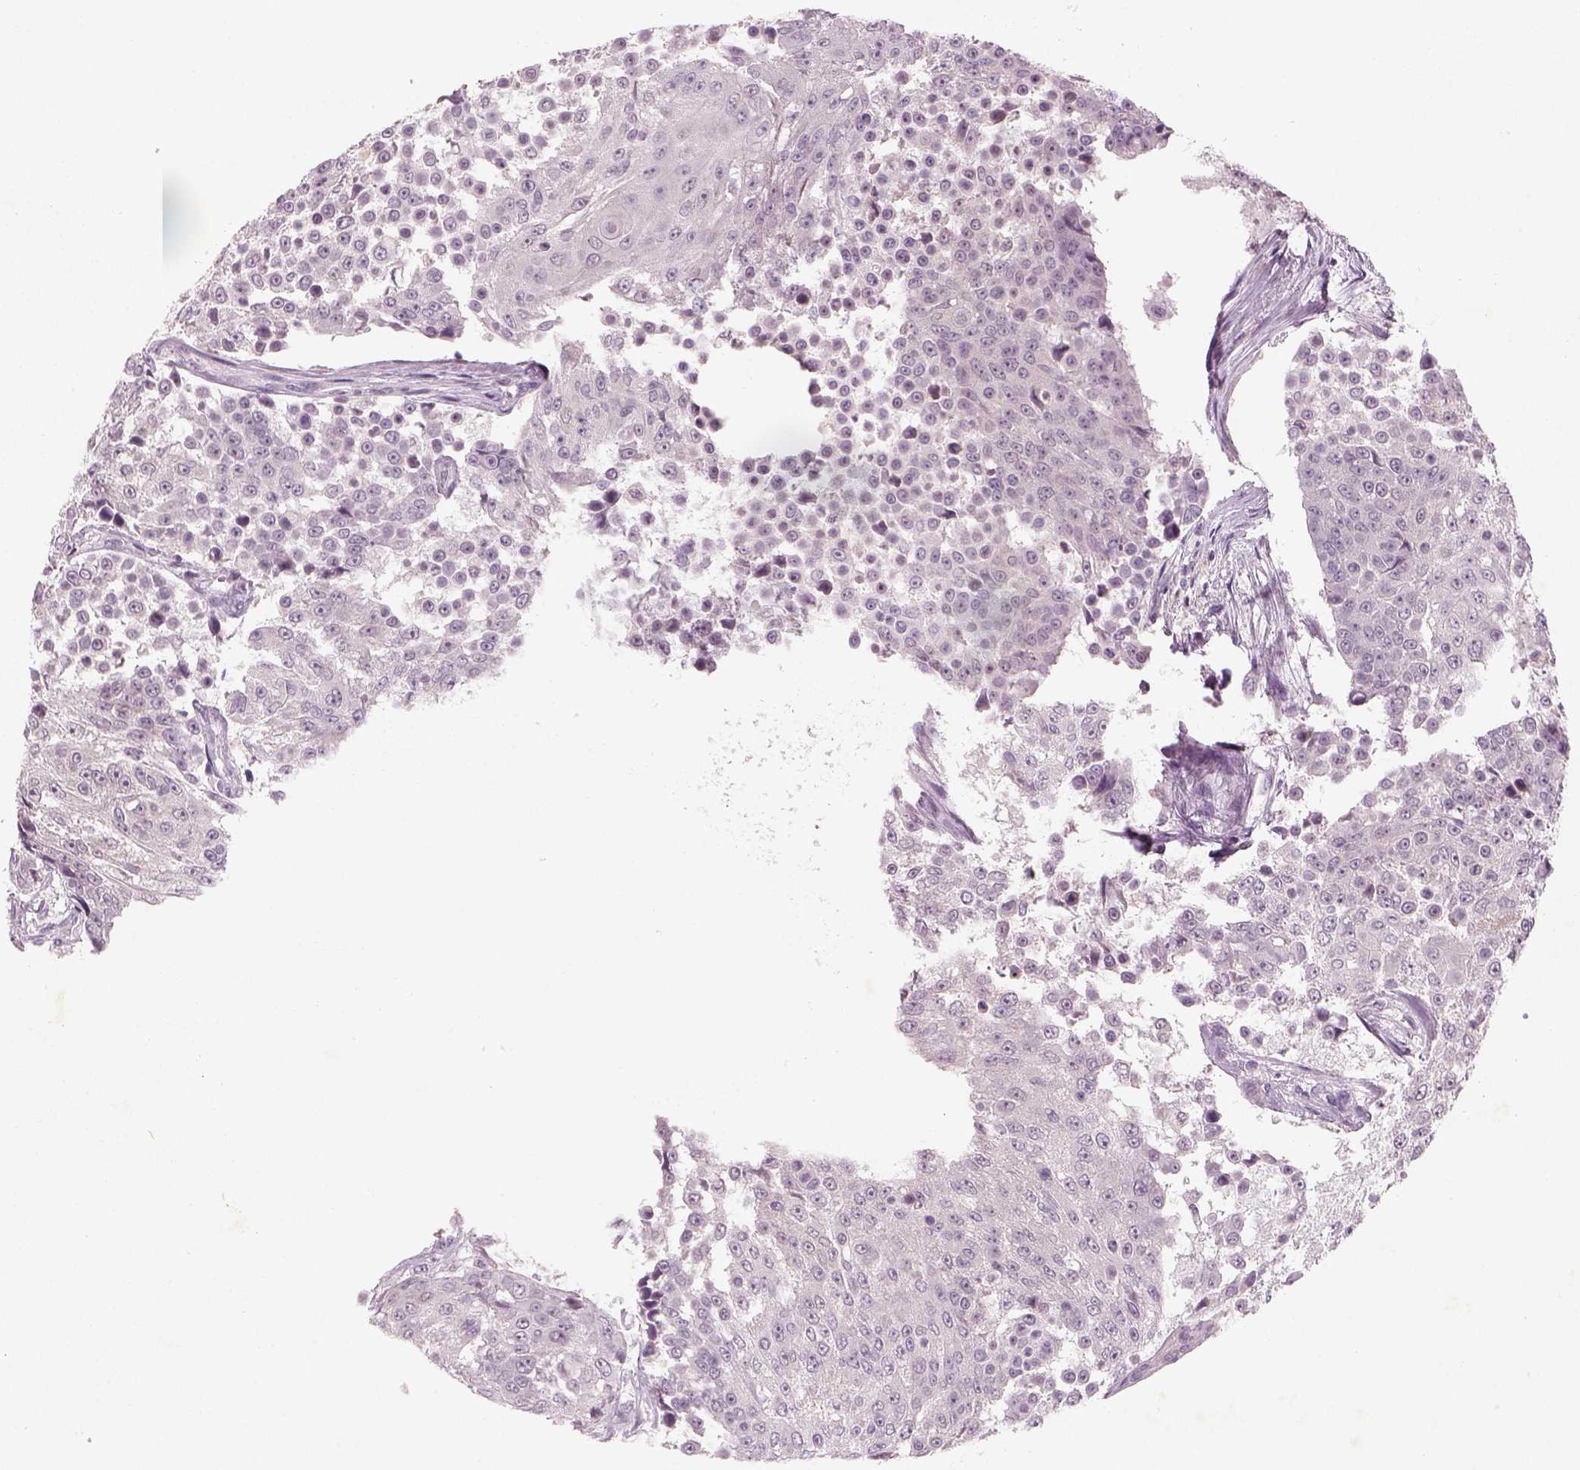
{"staining": {"intensity": "negative", "quantity": "none", "location": "none"}, "tissue": "urothelial cancer", "cell_type": "Tumor cells", "image_type": "cancer", "snomed": [{"axis": "morphology", "description": "Urothelial carcinoma, High grade"}, {"axis": "topography", "description": "Urinary bladder"}], "caption": "A histopathology image of urothelial cancer stained for a protein shows no brown staining in tumor cells.", "gene": "GDNF", "patient": {"sex": "female", "age": 63}}